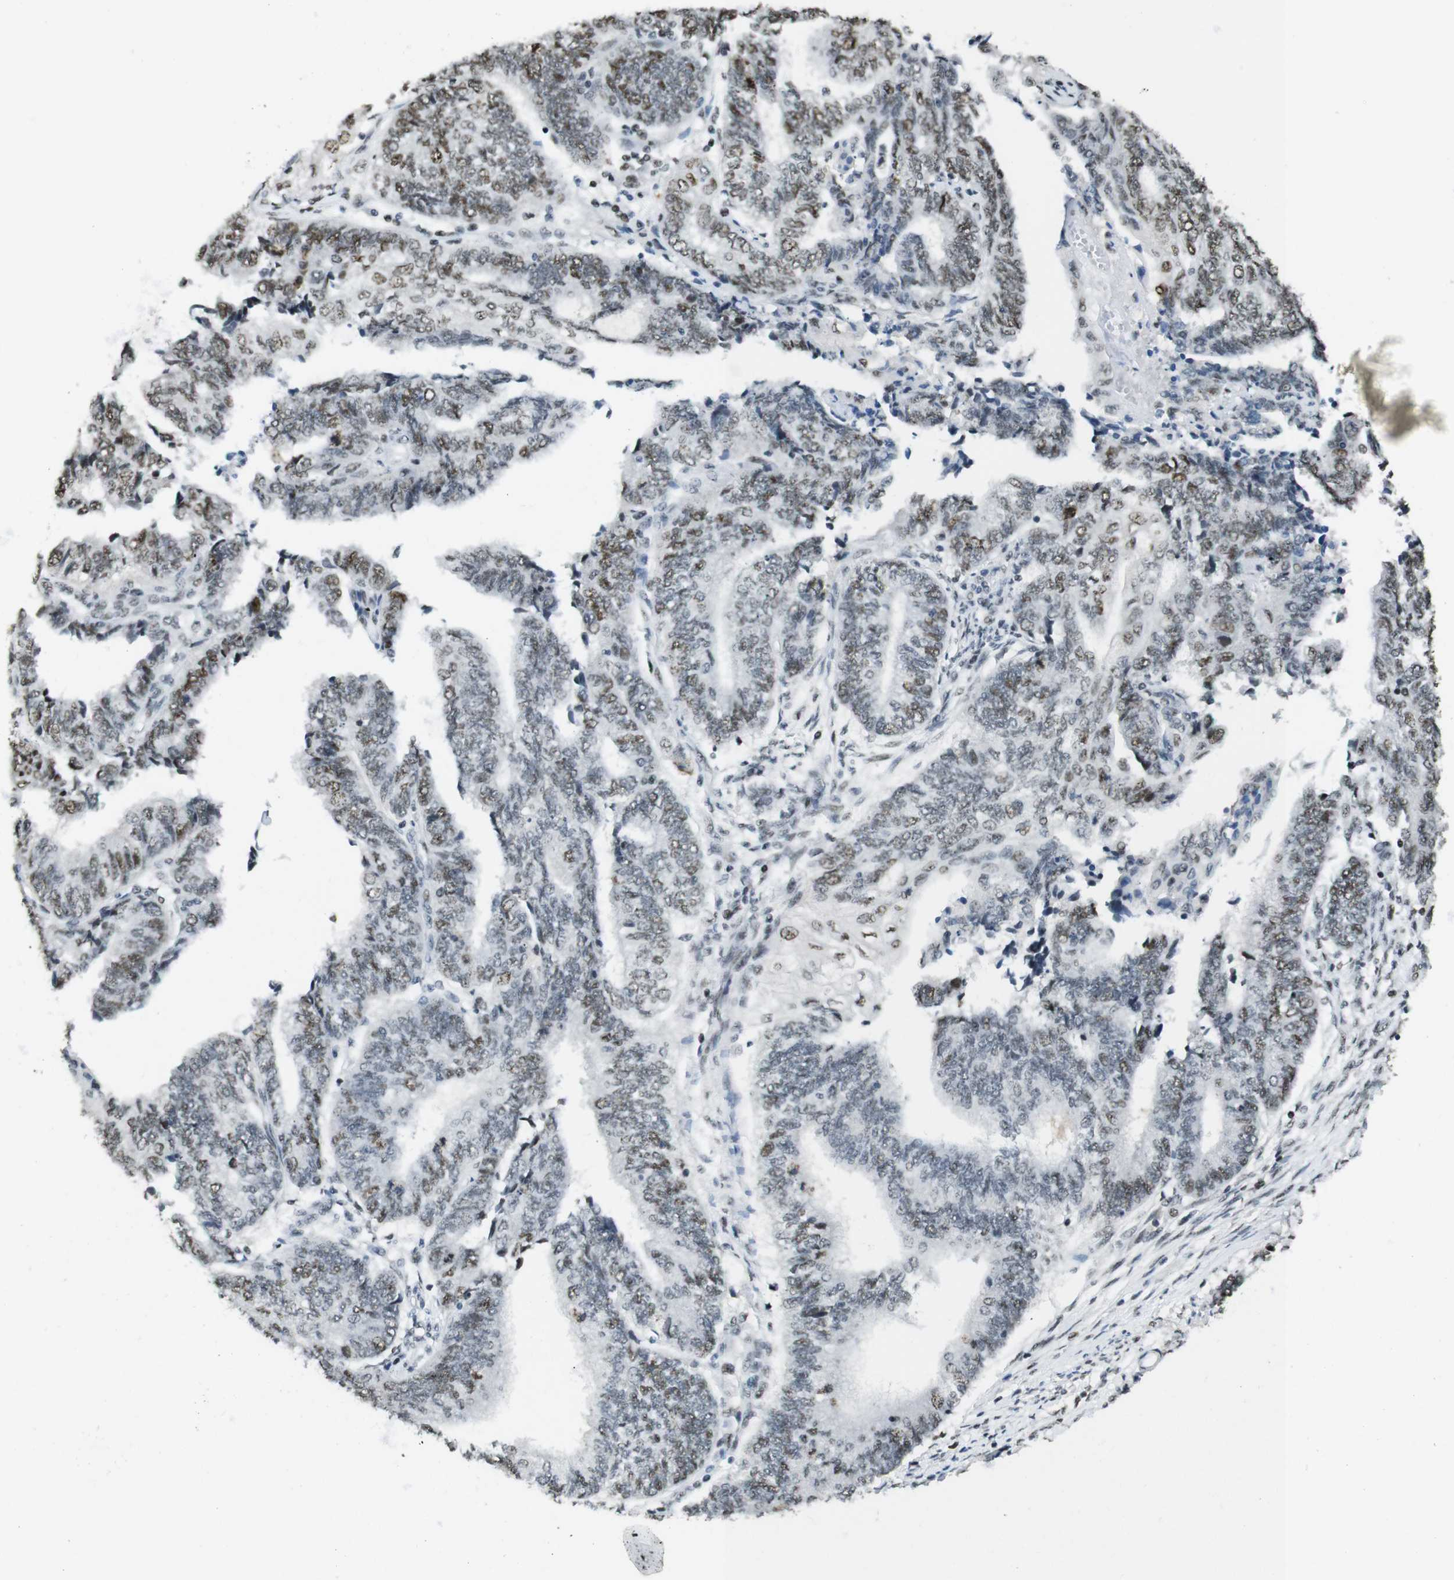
{"staining": {"intensity": "weak", "quantity": "25%-75%", "location": "nuclear"}, "tissue": "endometrial cancer", "cell_type": "Tumor cells", "image_type": "cancer", "snomed": [{"axis": "morphology", "description": "Adenocarcinoma, NOS"}, {"axis": "topography", "description": "Uterus"}, {"axis": "topography", "description": "Endometrium"}], "caption": "Weak nuclear protein staining is appreciated in approximately 25%-75% of tumor cells in adenocarcinoma (endometrial).", "gene": "CSNK2B", "patient": {"sex": "female", "age": 70}}